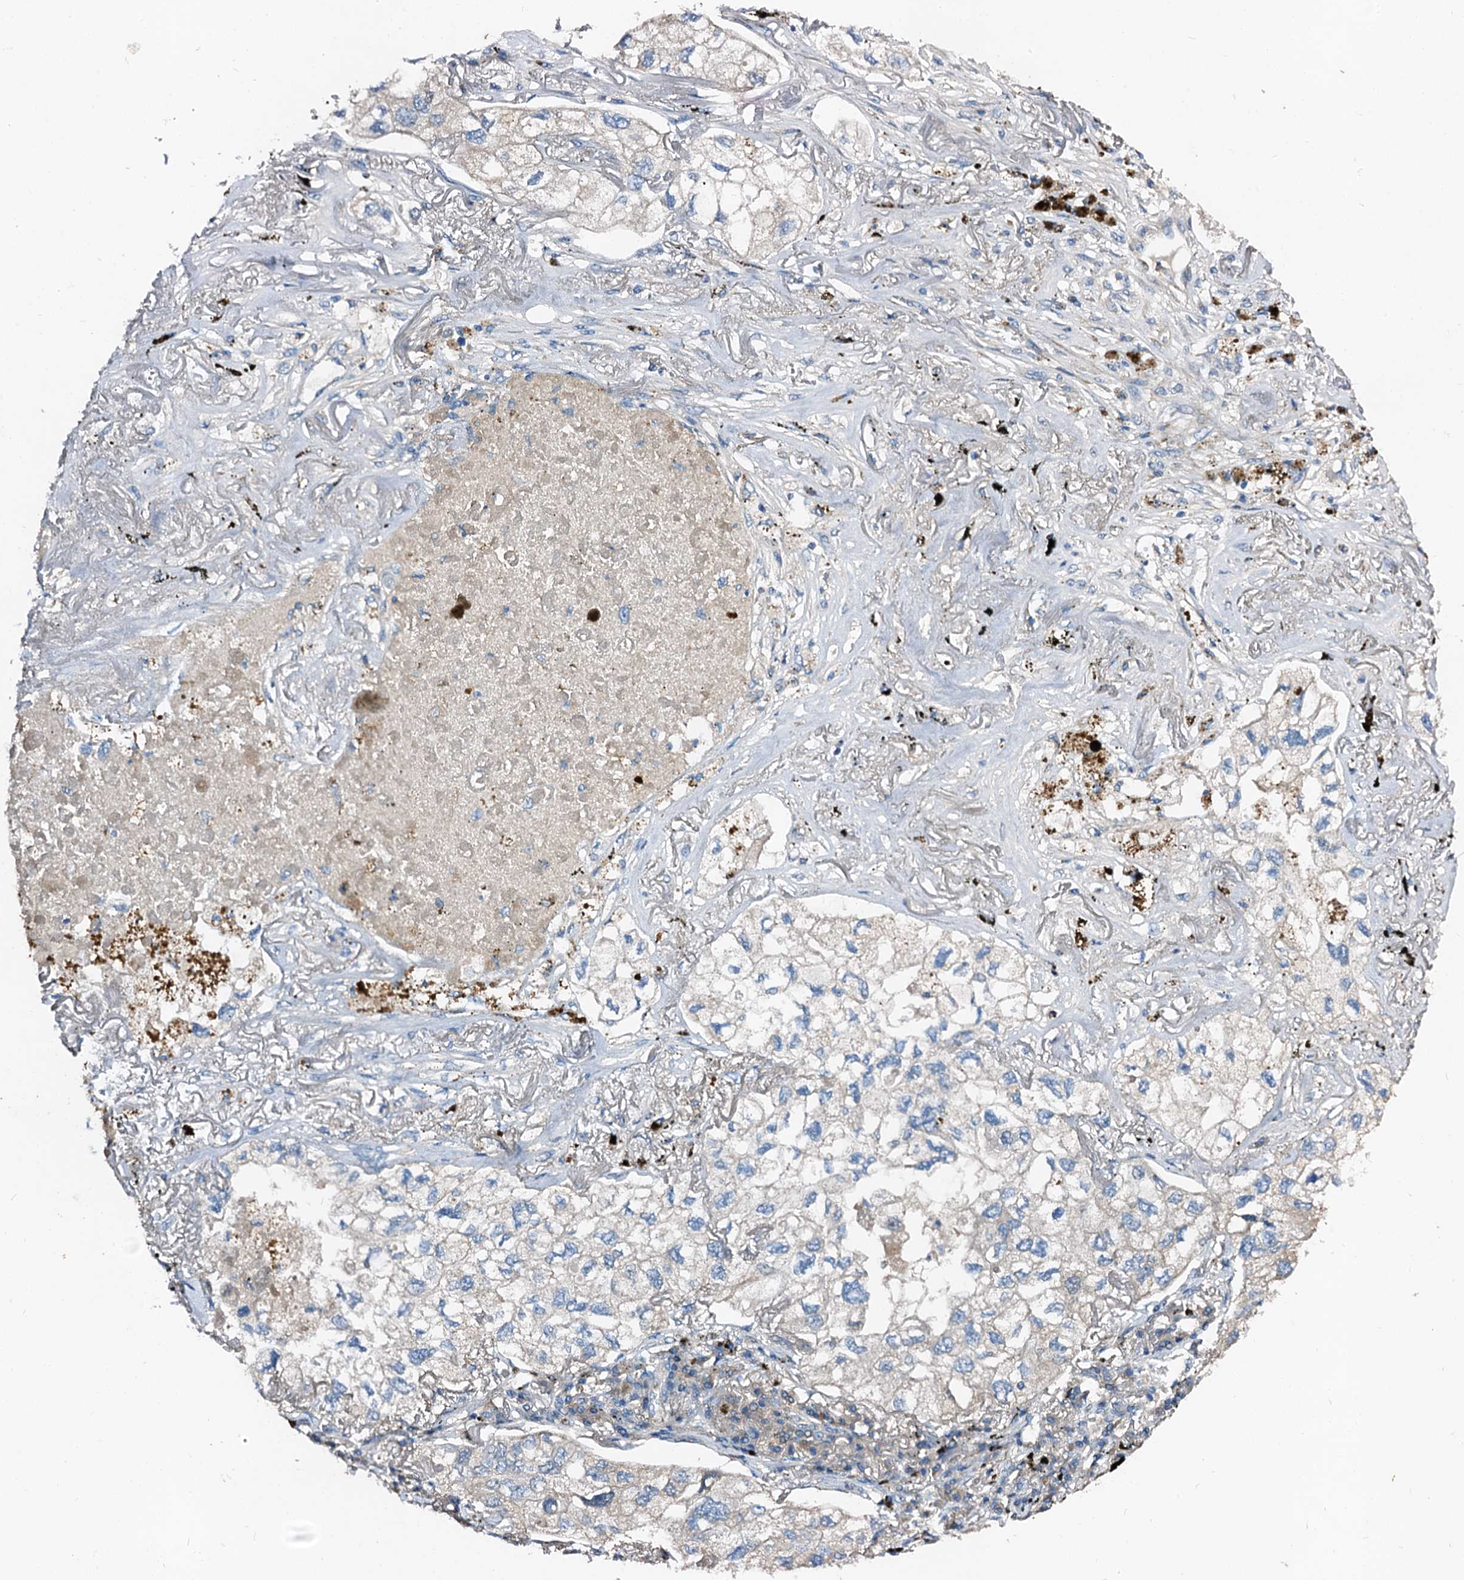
{"staining": {"intensity": "negative", "quantity": "none", "location": "none"}, "tissue": "lung cancer", "cell_type": "Tumor cells", "image_type": "cancer", "snomed": [{"axis": "morphology", "description": "Adenocarcinoma, NOS"}, {"axis": "topography", "description": "Lung"}], "caption": "There is no significant positivity in tumor cells of lung cancer.", "gene": "FIBIN", "patient": {"sex": "male", "age": 65}}